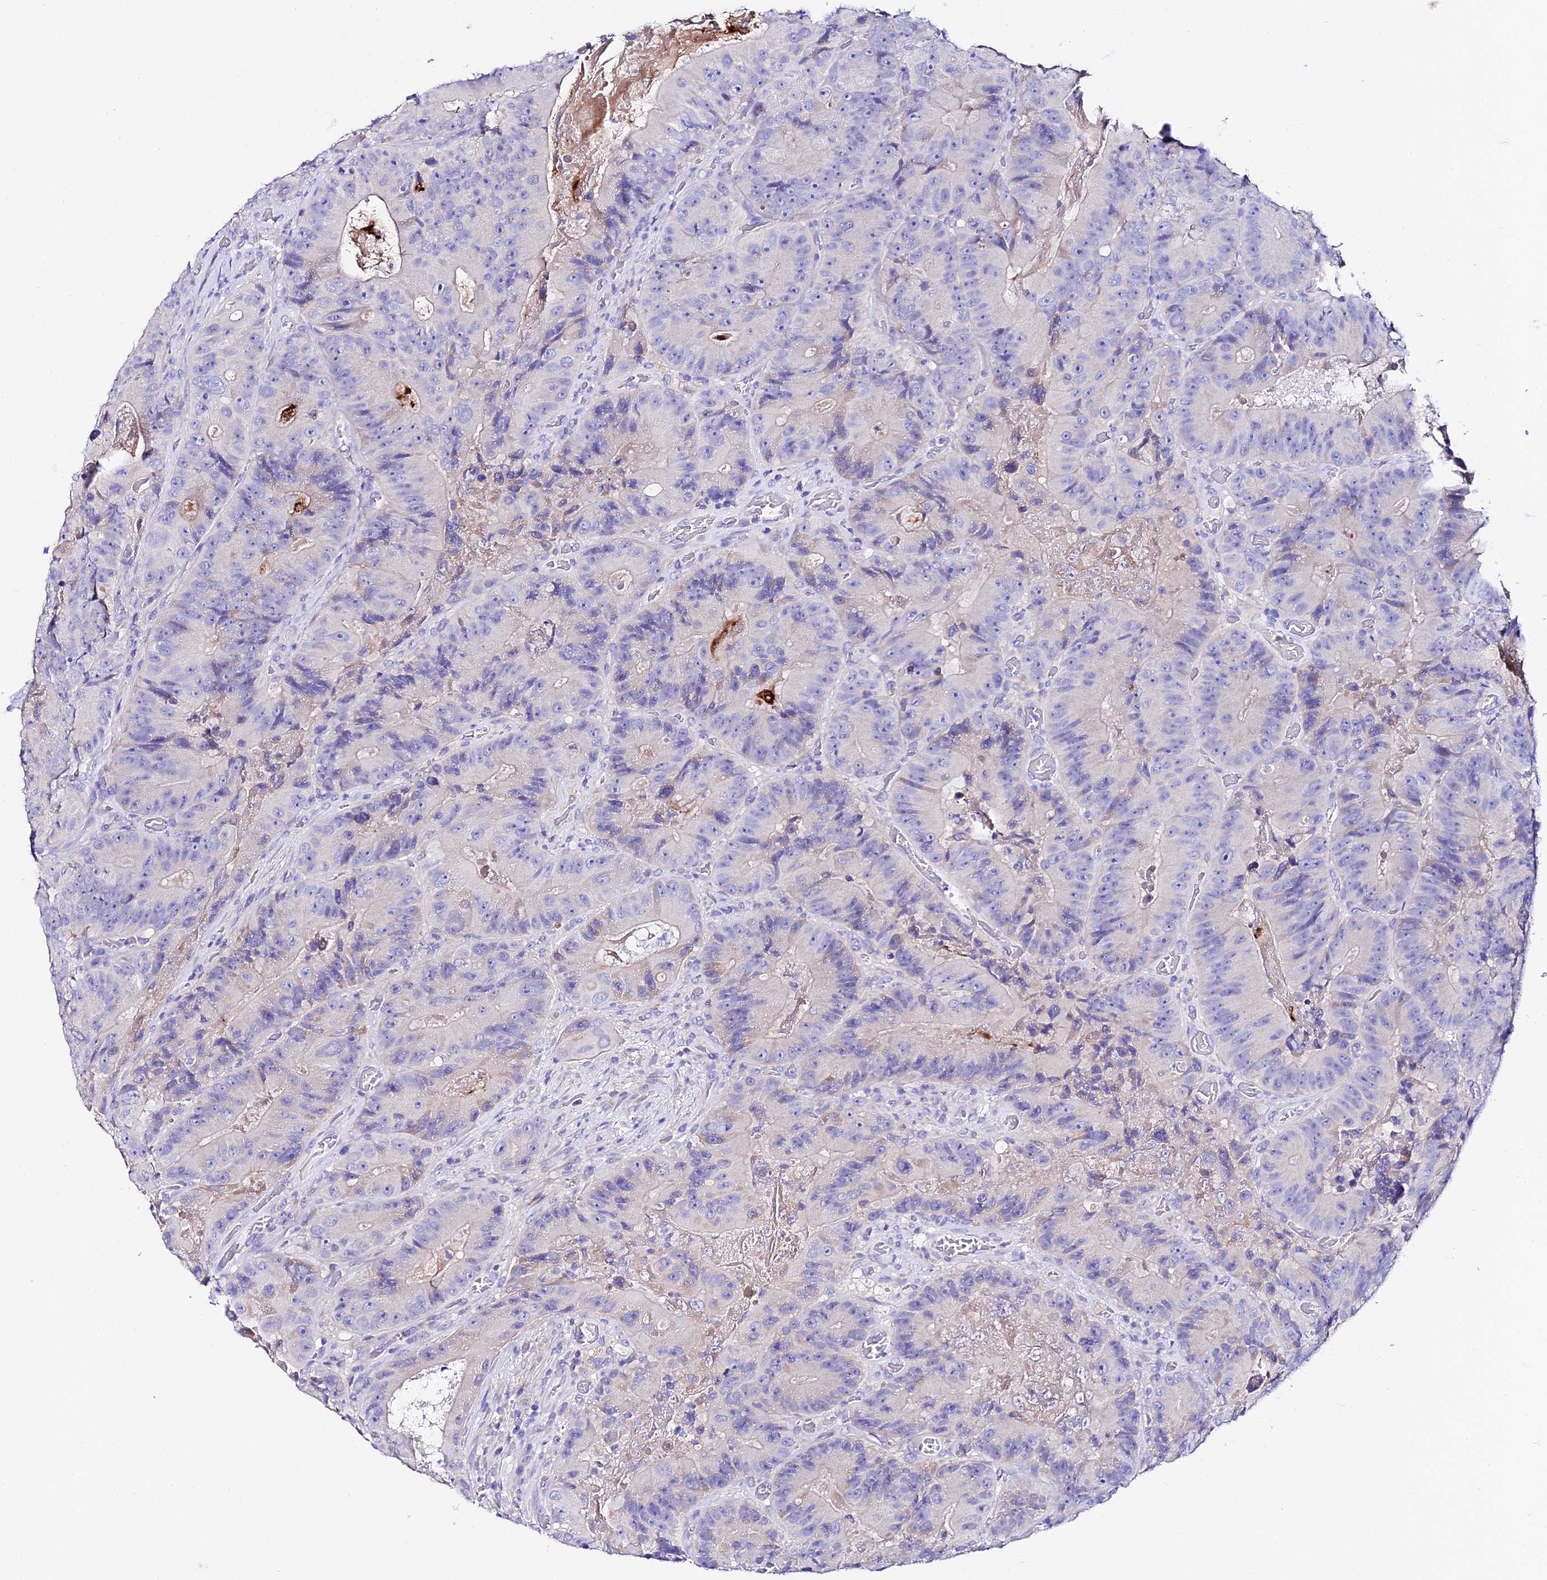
{"staining": {"intensity": "negative", "quantity": "none", "location": "none"}, "tissue": "colorectal cancer", "cell_type": "Tumor cells", "image_type": "cancer", "snomed": [{"axis": "morphology", "description": "Adenocarcinoma, NOS"}, {"axis": "topography", "description": "Colon"}], "caption": "A photomicrograph of human adenocarcinoma (colorectal) is negative for staining in tumor cells. The staining is performed using DAB (3,3'-diaminobenzidine) brown chromogen with nuclei counter-stained in using hematoxylin.", "gene": "TMEM117", "patient": {"sex": "female", "age": 86}}